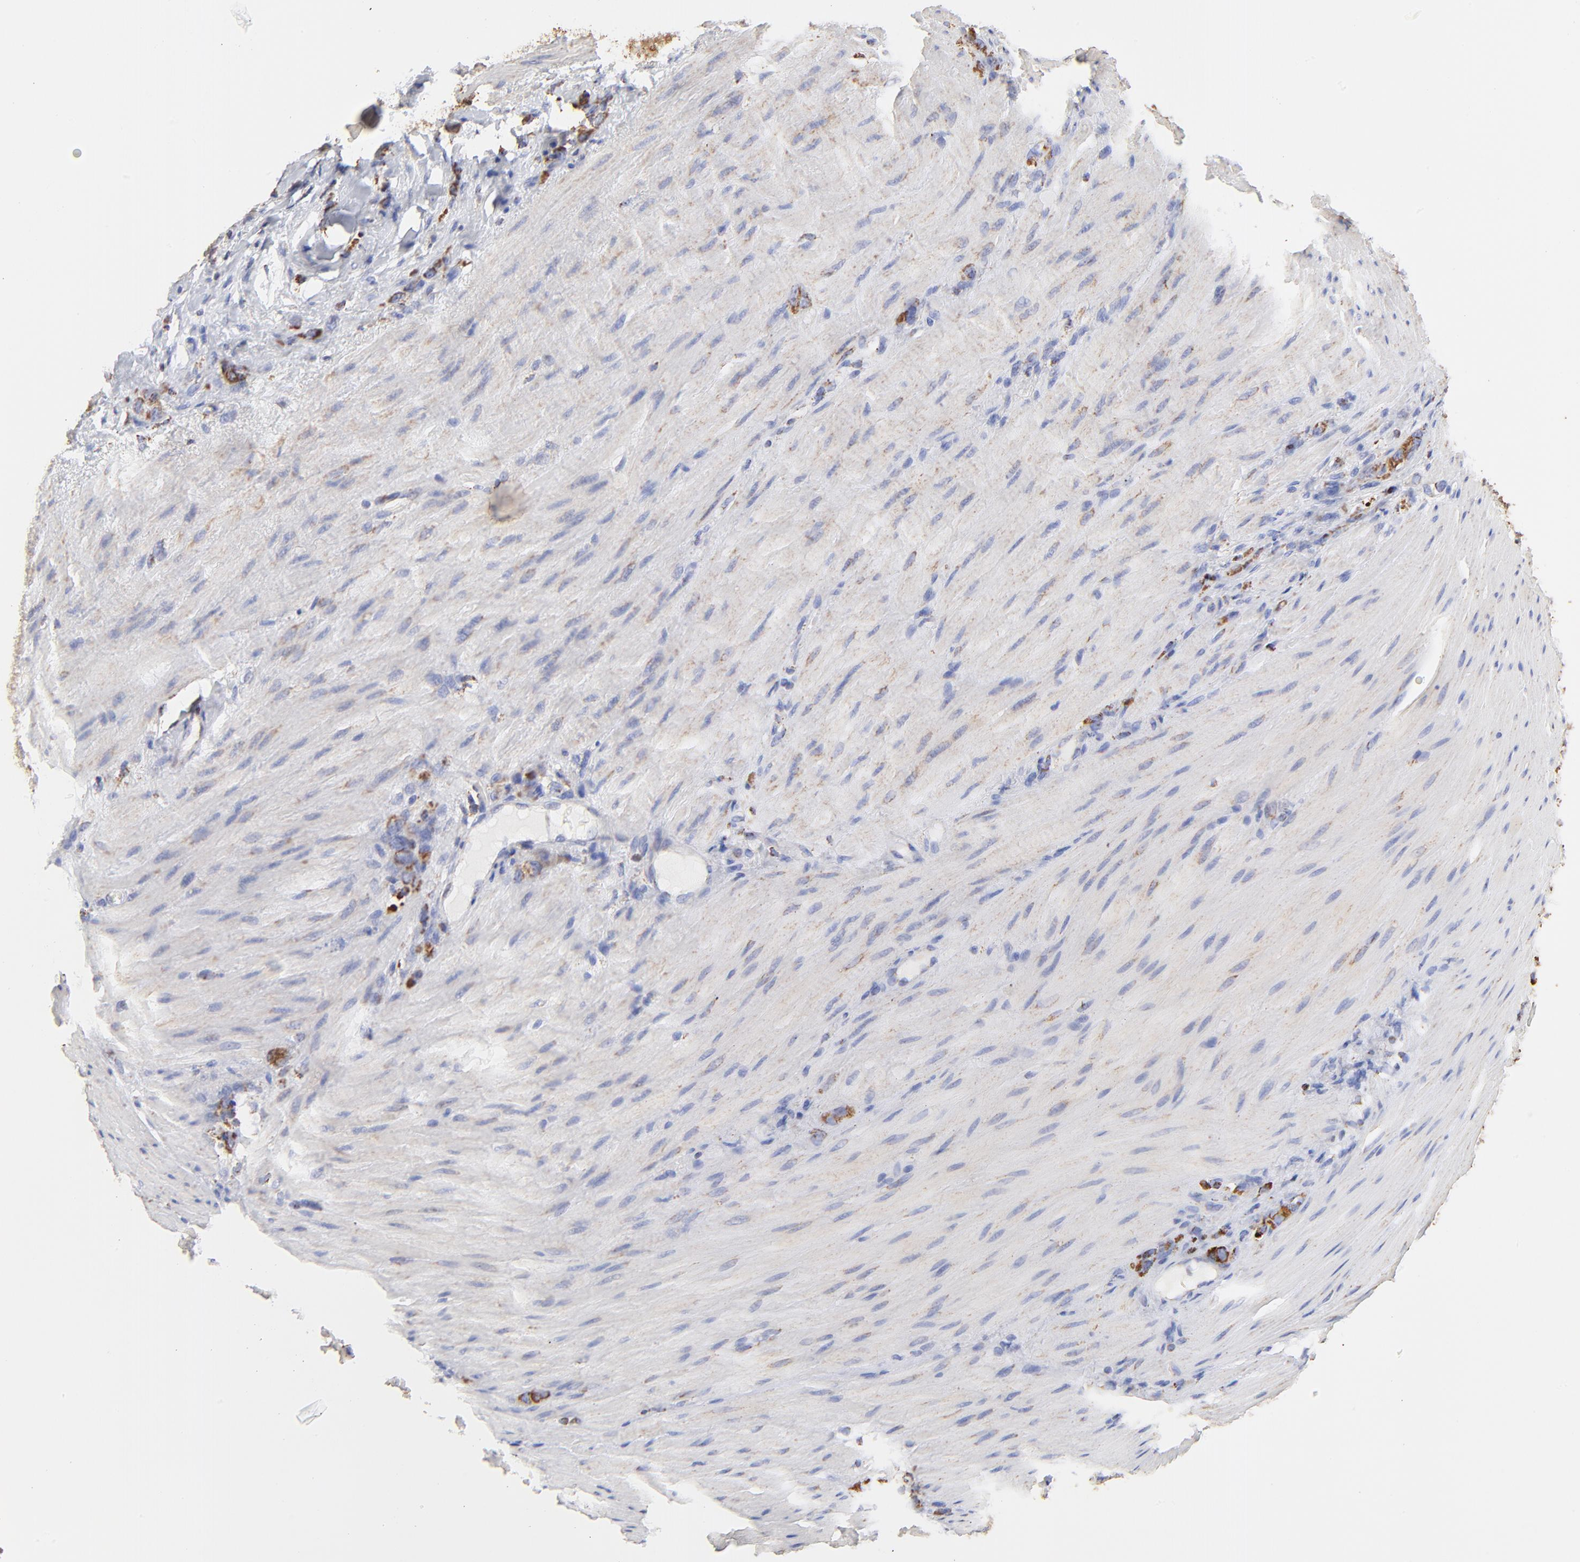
{"staining": {"intensity": "strong", "quantity": ">75%", "location": "cytoplasmic/membranous"}, "tissue": "stomach cancer", "cell_type": "Tumor cells", "image_type": "cancer", "snomed": [{"axis": "morphology", "description": "Normal tissue, NOS"}, {"axis": "morphology", "description": "Adenocarcinoma, NOS"}, {"axis": "topography", "description": "Stomach"}], "caption": "The image displays a brown stain indicating the presence of a protein in the cytoplasmic/membranous of tumor cells in stomach cancer (adenocarcinoma). (DAB IHC with brightfield microscopy, high magnification).", "gene": "COX4I1", "patient": {"sex": "male", "age": 82}}